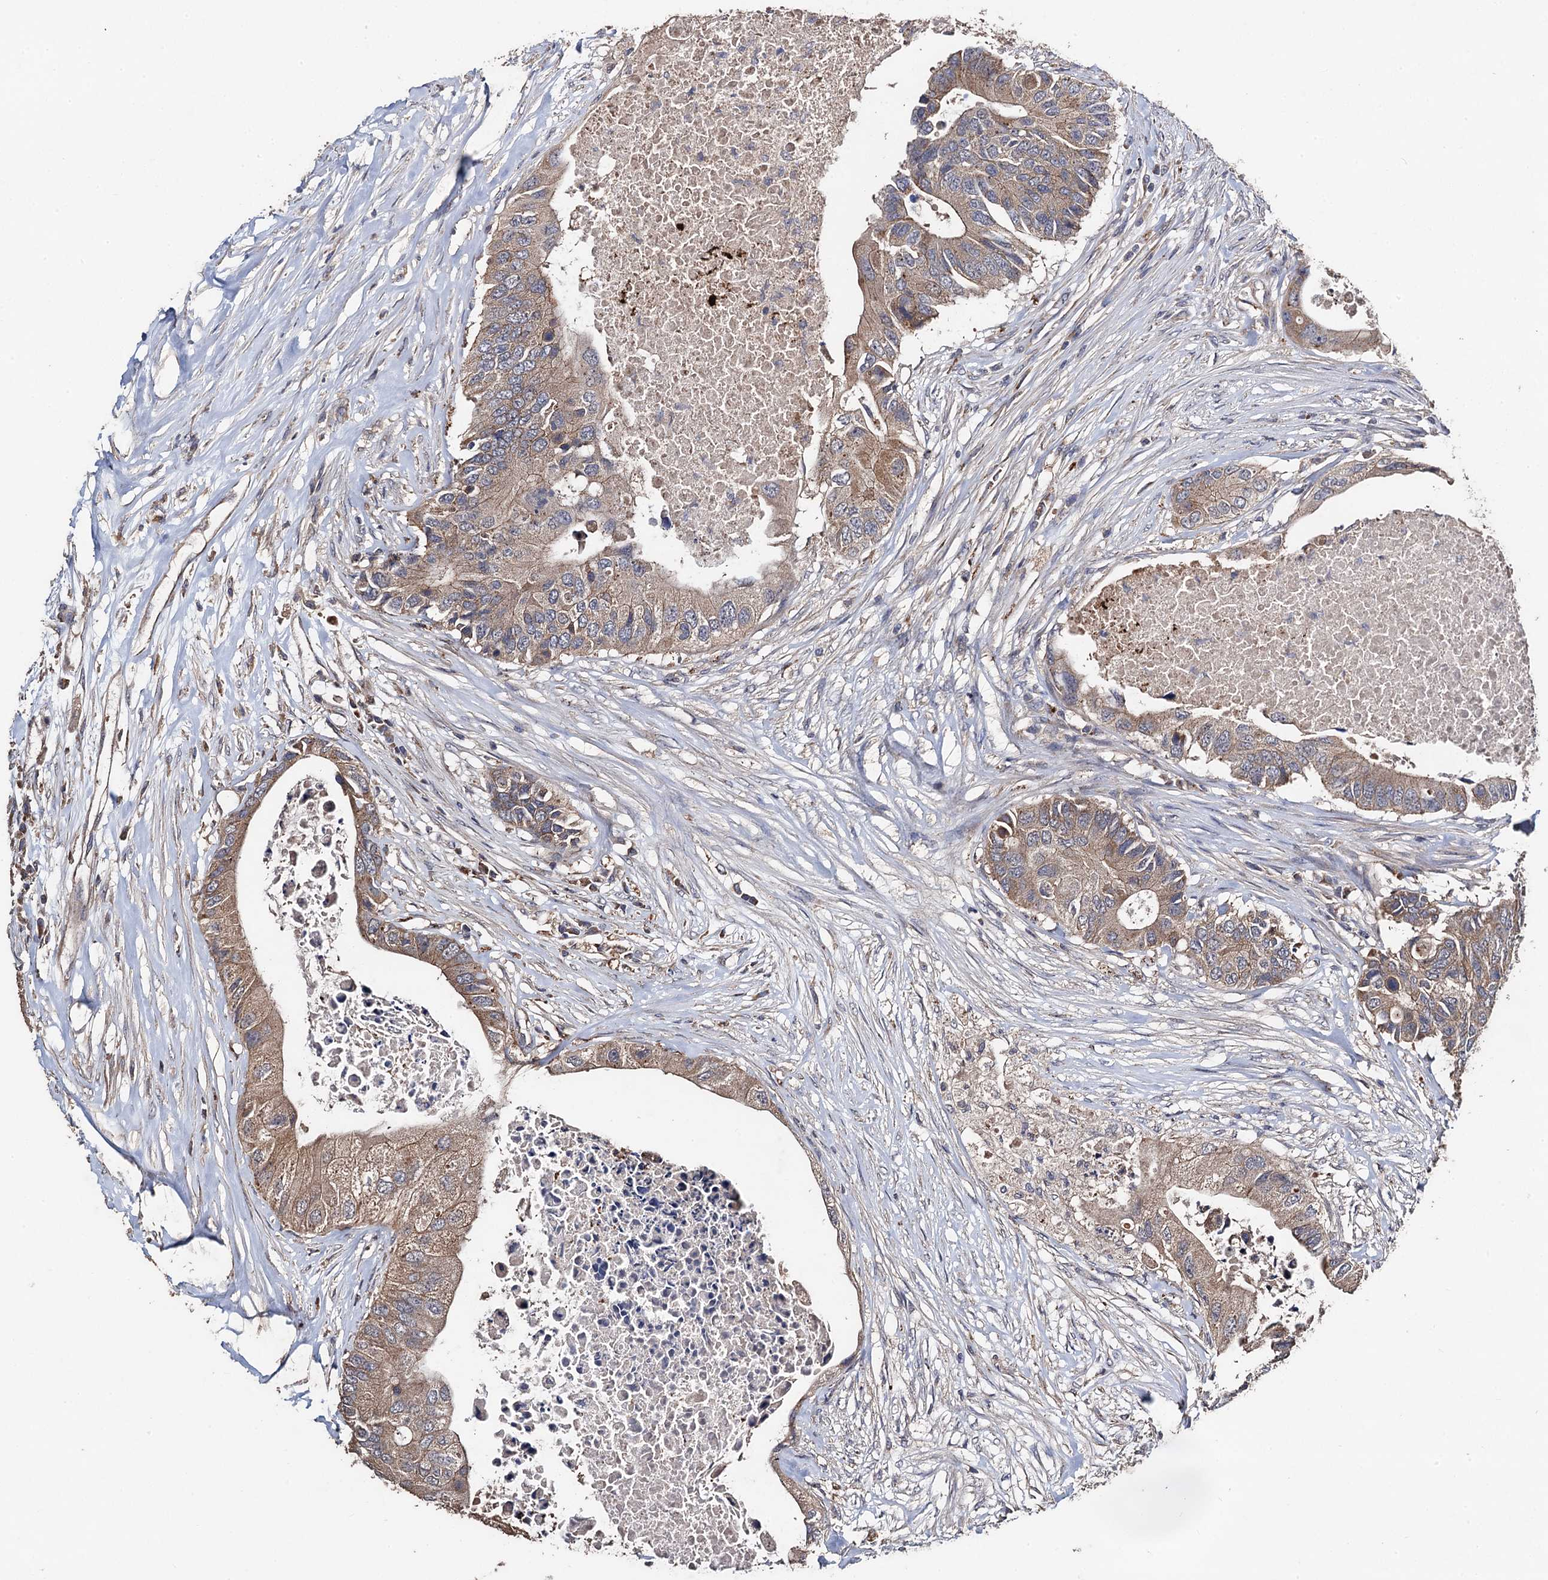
{"staining": {"intensity": "weak", "quantity": ">75%", "location": "cytoplasmic/membranous"}, "tissue": "colorectal cancer", "cell_type": "Tumor cells", "image_type": "cancer", "snomed": [{"axis": "morphology", "description": "Adenocarcinoma, NOS"}, {"axis": "topography", "description": "Colon"}], "caption": "Immunohistochemical staining of colorectal adenocarcinoma reveals low levels of weak cytoplasmic/membranous expression in about >75% of tumor cells.", "gene": "PPTC7", "patient": {"sex": "male", "age": 71}}